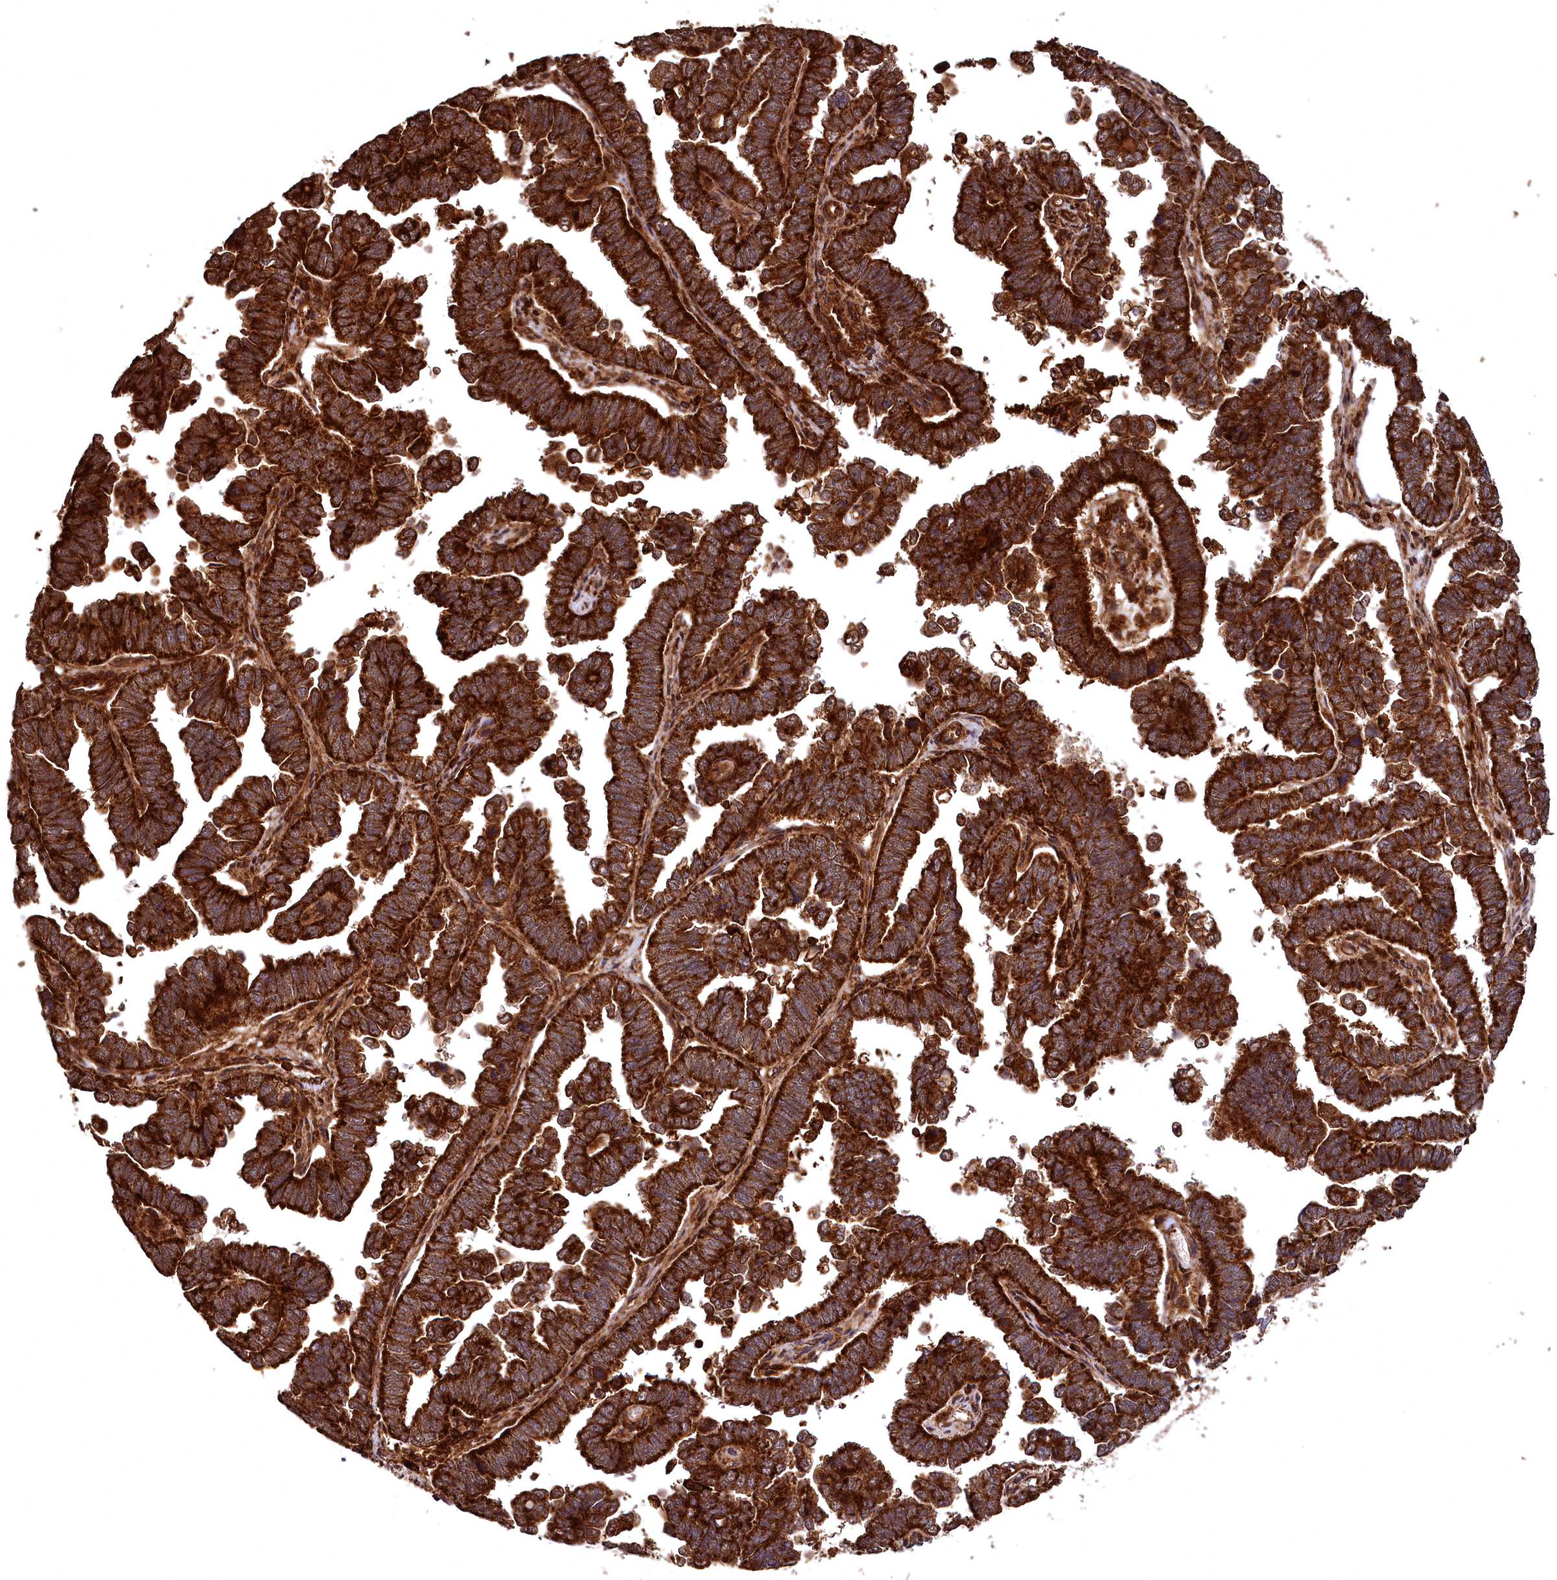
{"staining": {"intensity": "strong", "quantity": ">75%", "location": "cytoplasmic/membranous"}, "tissue": "endometrial cancer", "cell_type": "Tumor cells", "image_type": "cancer", "snomed": [{"axis": "morphology", "description": "Adenocarcinoma, NOS"}, {"axis": "topography", "description": "Endometrium"}], "caption": "Immunohistochemistry (IHC) (DAB (3,3'-diaminobenzidine)) staining of endometrial cancer exhibits strong cytoplasmic/membranous protein positivity in approximately >75% of tumor cells. The staining was performed using DAB (3,3'-diaminobenzidine) to visualize the protein expression in brown, while the nuclei were stained in blue with hematoxylin (Magnification: 20x).", "gene": "STUB1", "patient": {"sex": "female", "age": 75}}